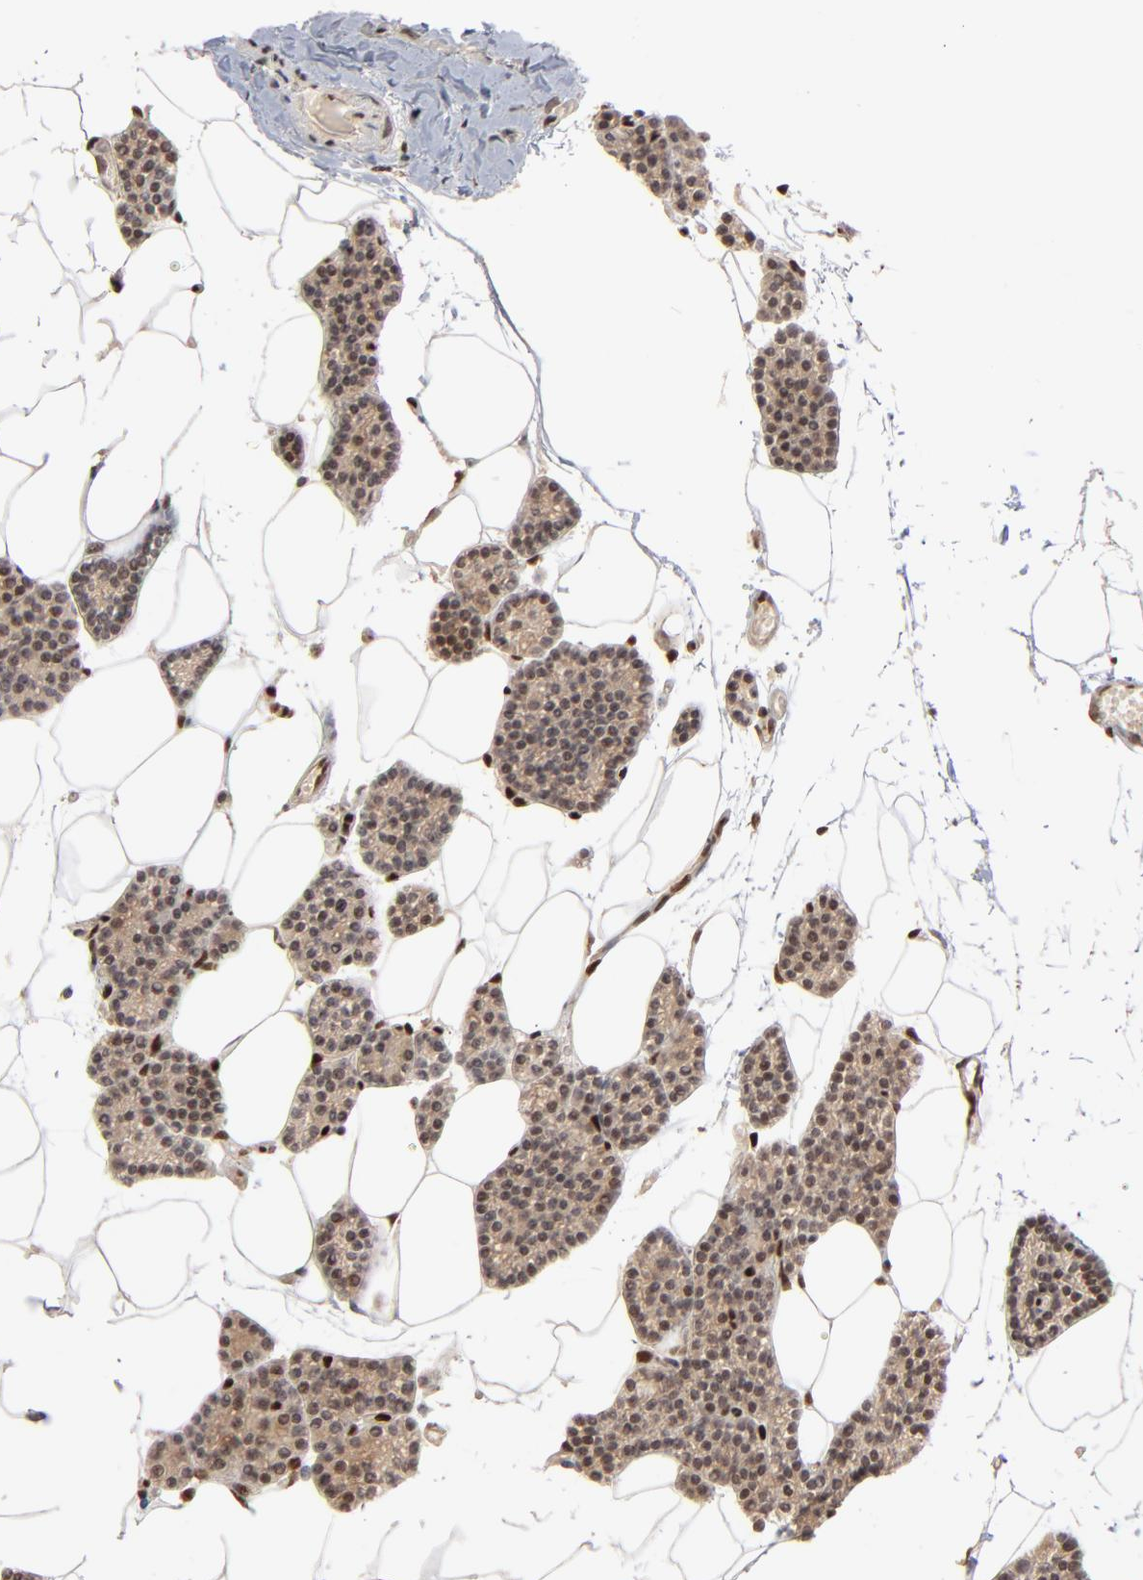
{"staining": {"intensity": "moderate", "quantity": ">75%", "location": "cytoplasmic/membranous,nuclear"}, "tissue": "parathyroid gland", "cell_type": "Glandular cells", "image_type": "normal", "snomed": [{"axis": "morphology", "description": "Normal tissue, NOS"}, {"axis": "topography", "description": "Parathyroid gland"}], "caption": "Glandular cells demonstrate medium levels of moderate cytoplasmic/membranous,nuclear staining in about >75% of cells in unremarkable human parathyroid gland.", "gene": "NFIB", "patient": {"sex": "female", "age": 66}}